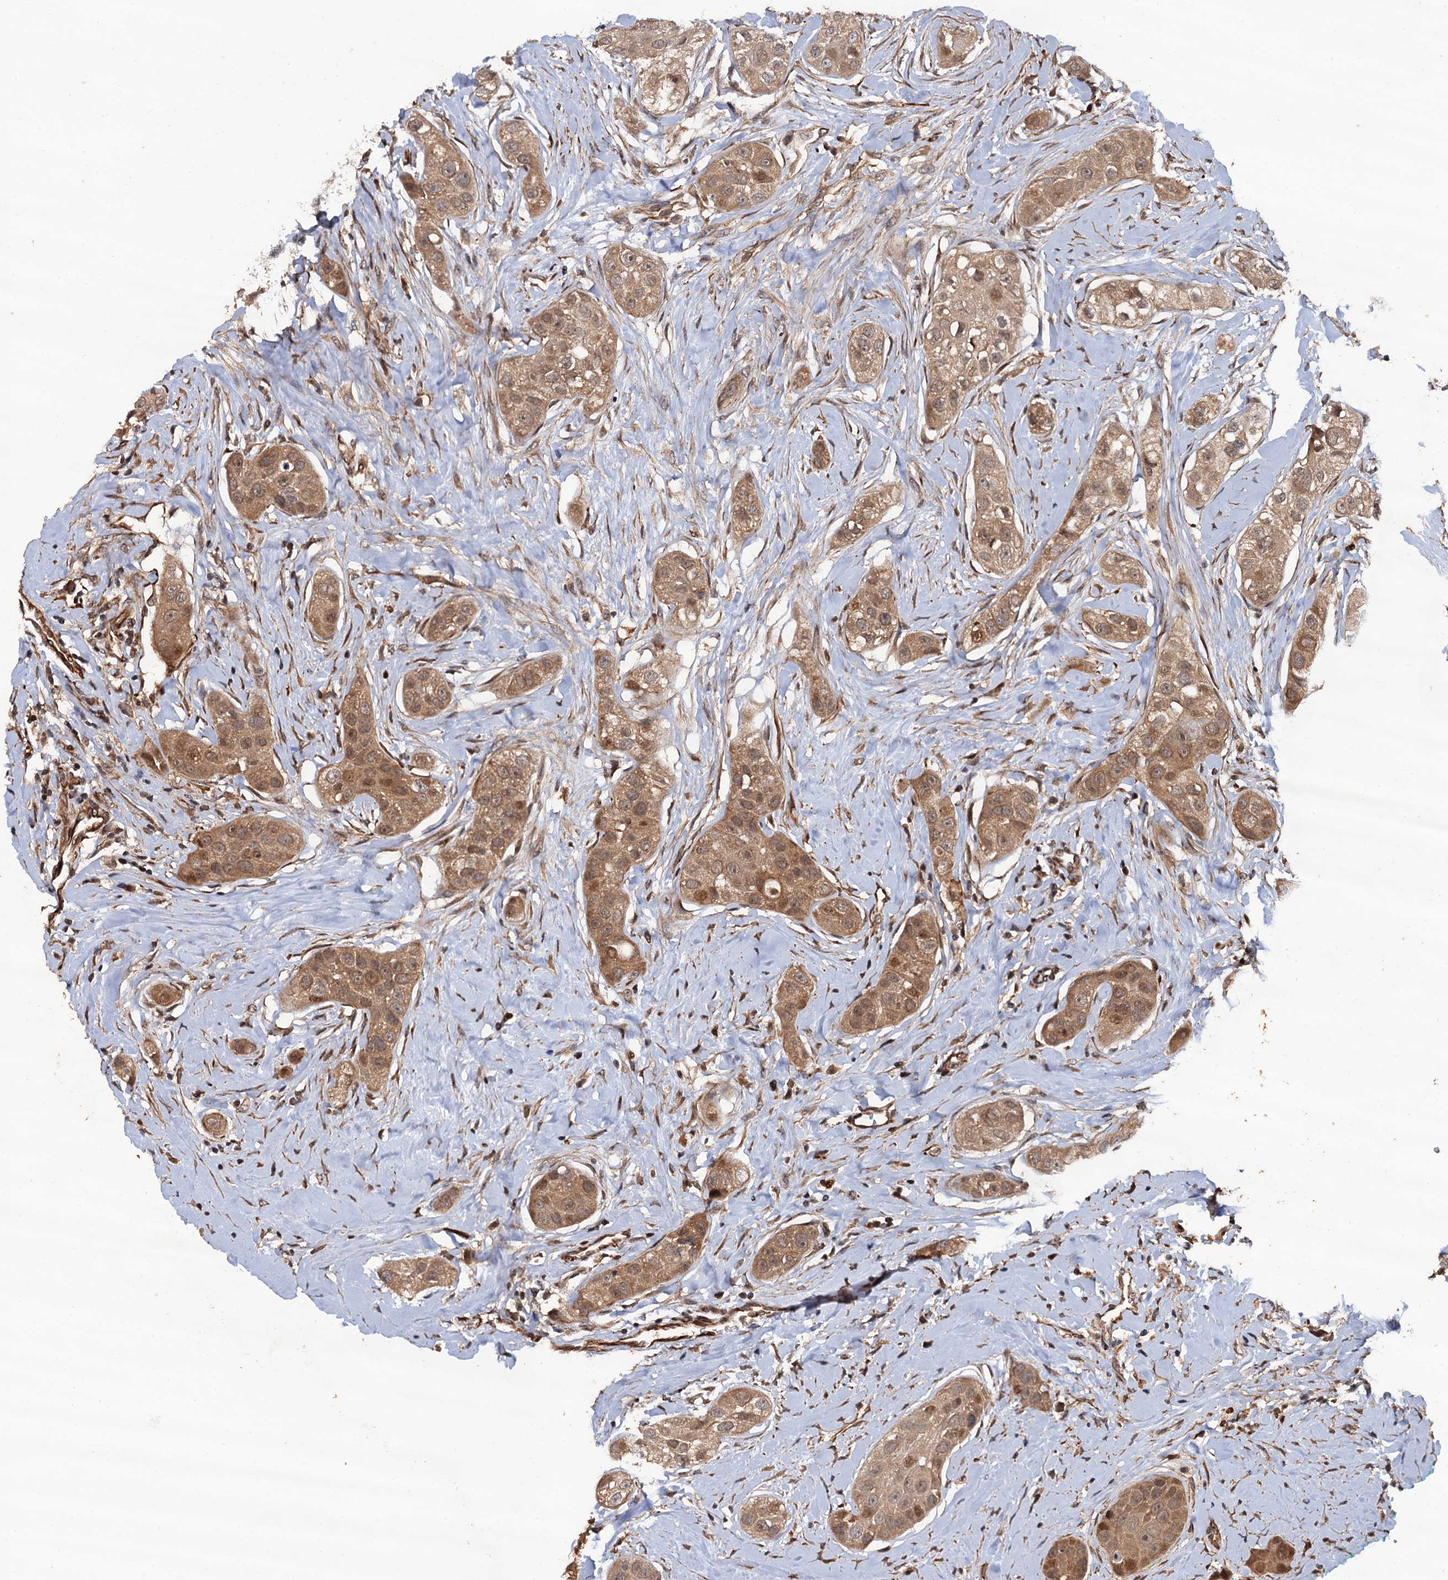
{"staining": {"intensity": "moderate", "quantity": ">75%", "location": "cytoplasmic/membranous,nuclear"}, "tissue": "head and neck cancer", "cell_type": "Tumor cells", "image_type": "cancer", "snomed": [{"axis": "morphology", "description": "Normal tissue, NOS"}, {"axis": "morphology", "description": "Squamous cell carcinoma, NOS"}, {"axis": "topography", "description": "Skeletal muscle"}, {"axis": "topography", "description": "Head-Neck"}], "caption": "Brown immunohistochemical staining in human squamous cell carcinoma (head and neck) reveals moderate cytoplasmic/membranous and nuclear positivity in about >75% of tumor cells.", "gene": "FSIP1", "patient": {"sex": "male", "age": 51}}